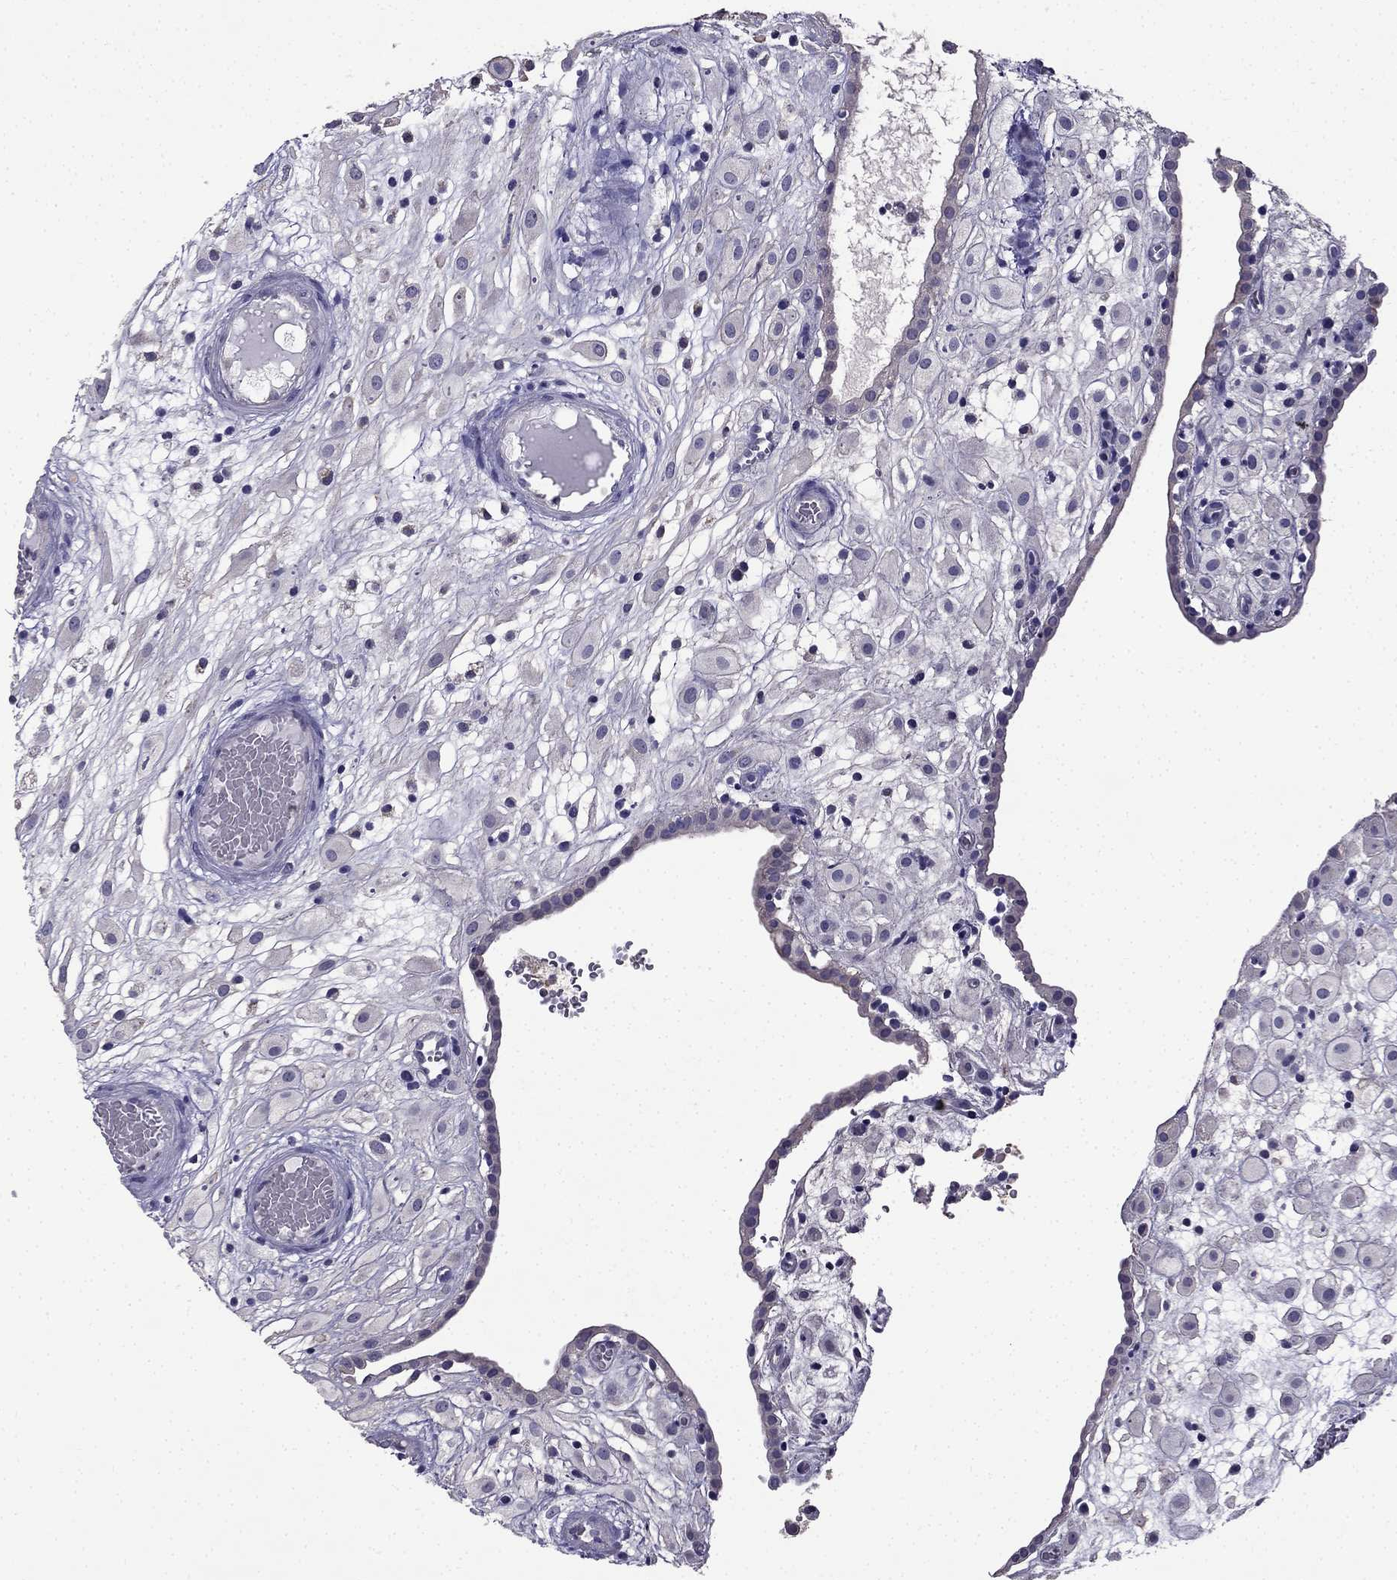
{"staining": {"intensity": "negative", "quantity": "none", "location": "none"}, "tissue": "placenta", "cell_type": "Decidual cells", "image_type": "normal", "snomed": [{"axis": "morphology", "description": "Normal tissue, NOS"}, {"axis": "topography", "description": "Placenta"}], "caption": "The immunohistochemistry photomicrograph has no significant expression in decidual cells of placenta.", "gene": "SLC6A2", "patient": {"sex": "female", "age": 24}}